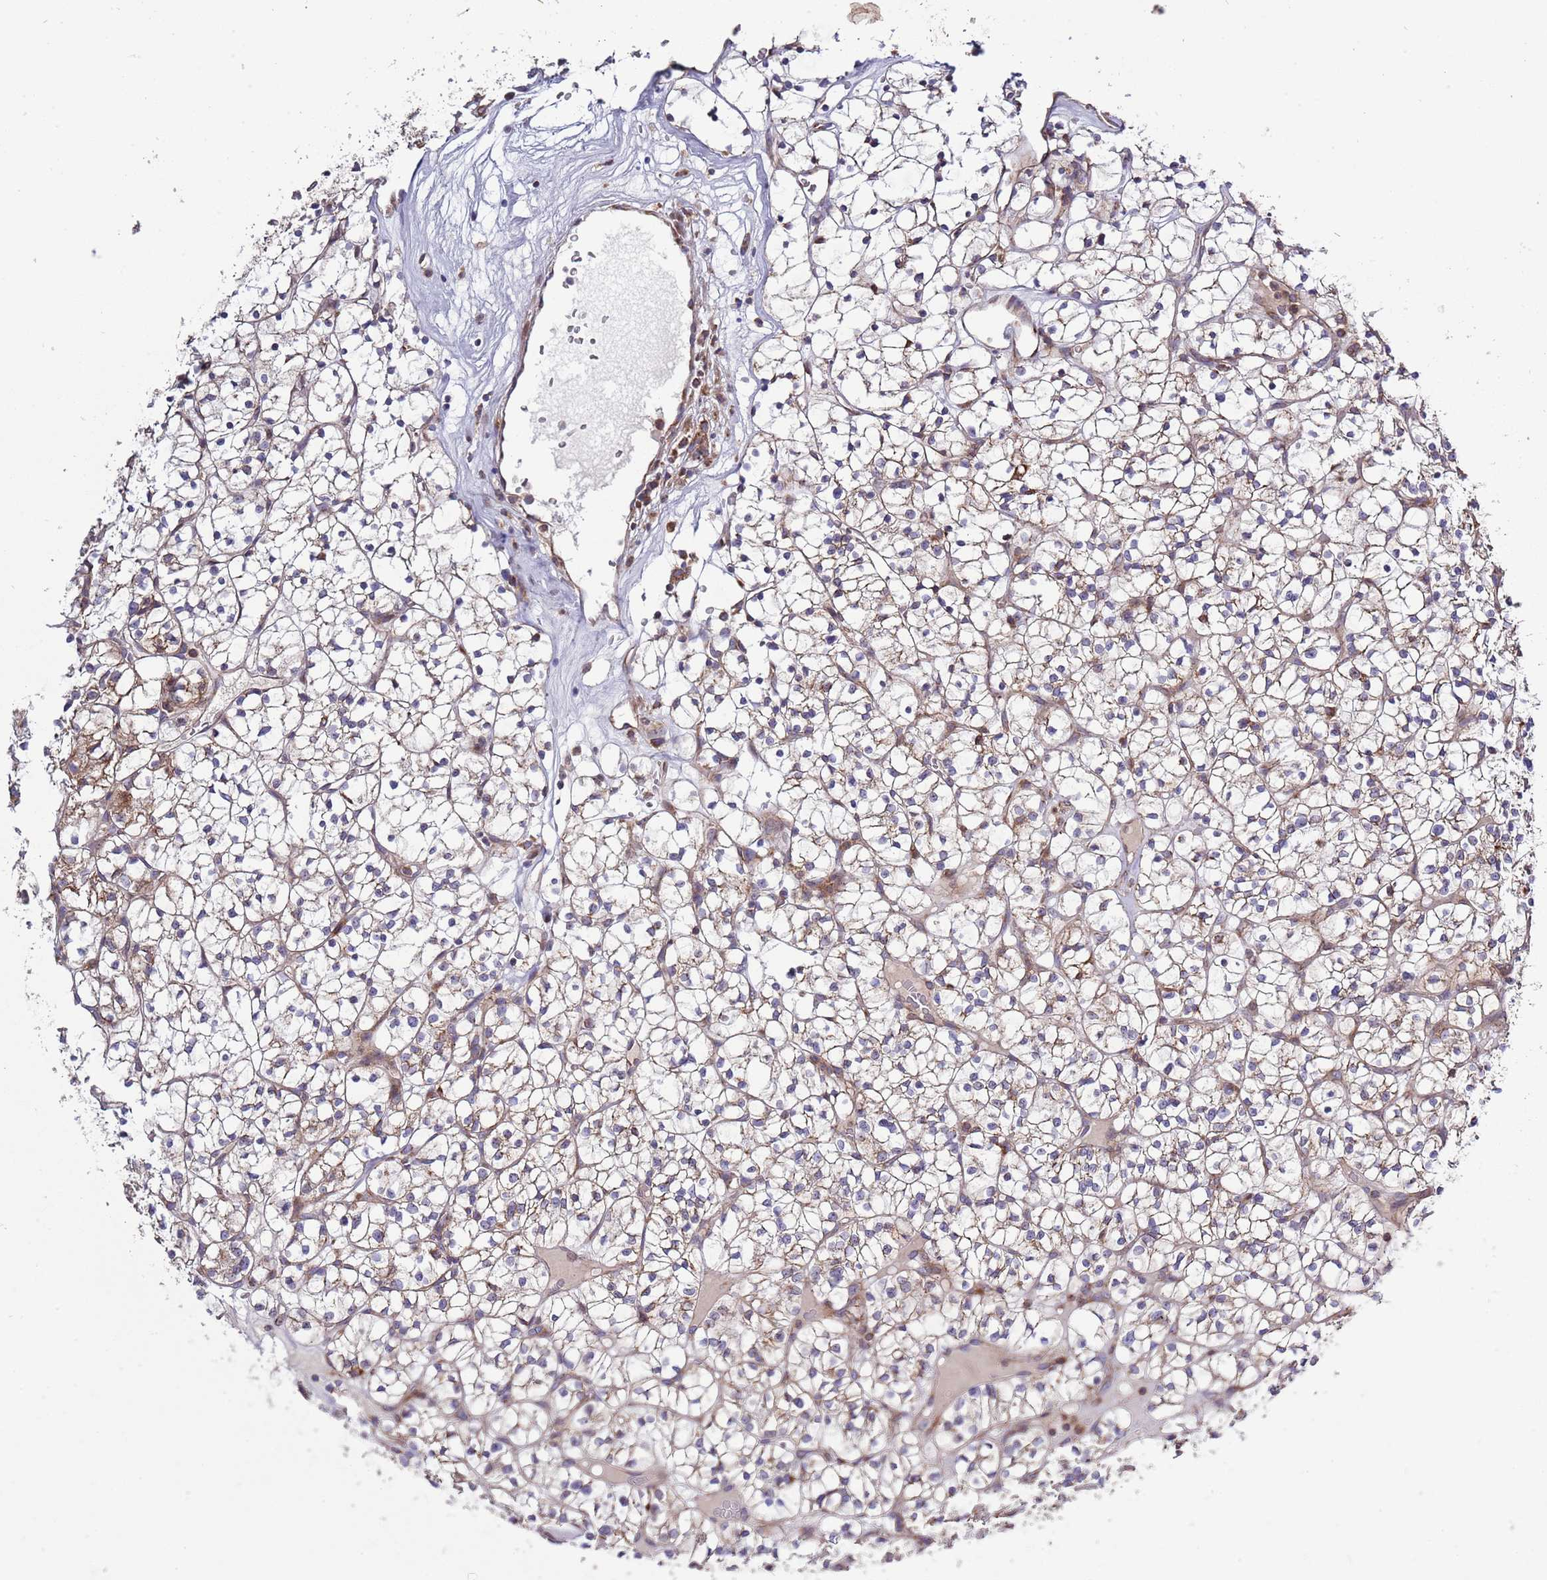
{"staining": {"intensity": "weak", "quantity": "<25%", "location": "cytoplasmic/membranous"}, "tissue": "renal cancer", "cell_type": "Tumor cells", "image_type": "cancer", "snomed": [{"axis": "morphology", "description": "Adenocarcinoma, NOS"}, {"axis": "topography", "description": "Kidney"}], "caption": "Immunohistochemistry (IHC) micrograph of human adenocarcinoma (renal) stained for a protein (brown), which demonstrates no expression in tumor cells.", "gene": "IRS4", "patient": {"sex": "female", "age": 64}}